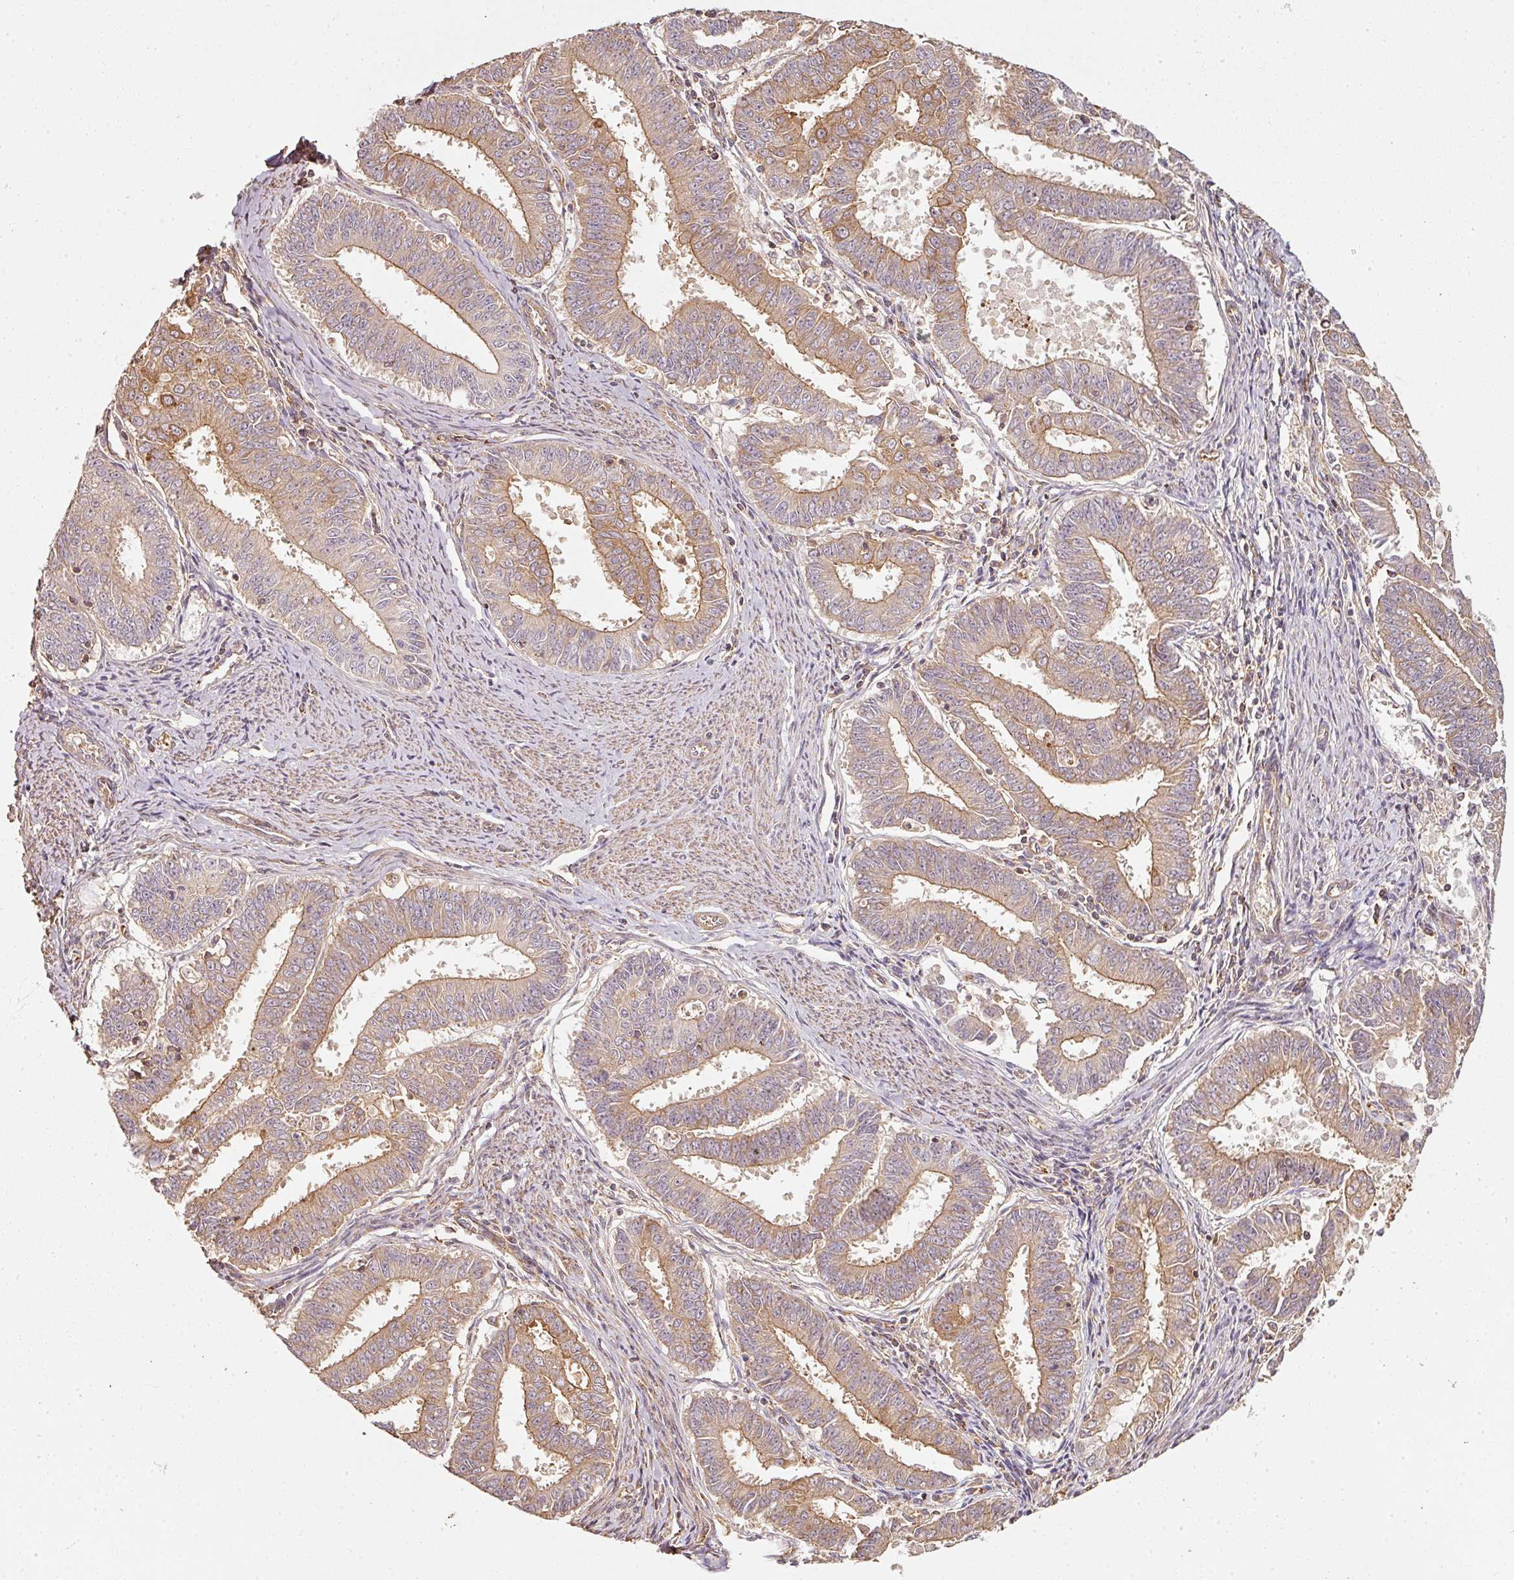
{"staining": {"intensity": "moderate", "quantity": ">75%", "location": "cytoplasmic/membranous"}, "tissue": "endometrial cancer", "cell_type": "Tumor cells", "image_type": "cancer", "snomed": [{"axis": "morphology", "description": "Adenocarcinoma, NOS"}, {"axis": "topography", "description": "Endometrium"}], "caption": "Immunohistochemistry (IHC) (DAB (3,3'-diaminobenzidine)) staining of endometrial cancer (adenocarcinoma) displays moderate cytoplasmic/membranous protein positivity in about >75% of tumor cells. (DAB = brown stain, brightfield microscopy at high magnification).", "gene": "CEP95", "patient": {"sex": "female", "age": 73}}